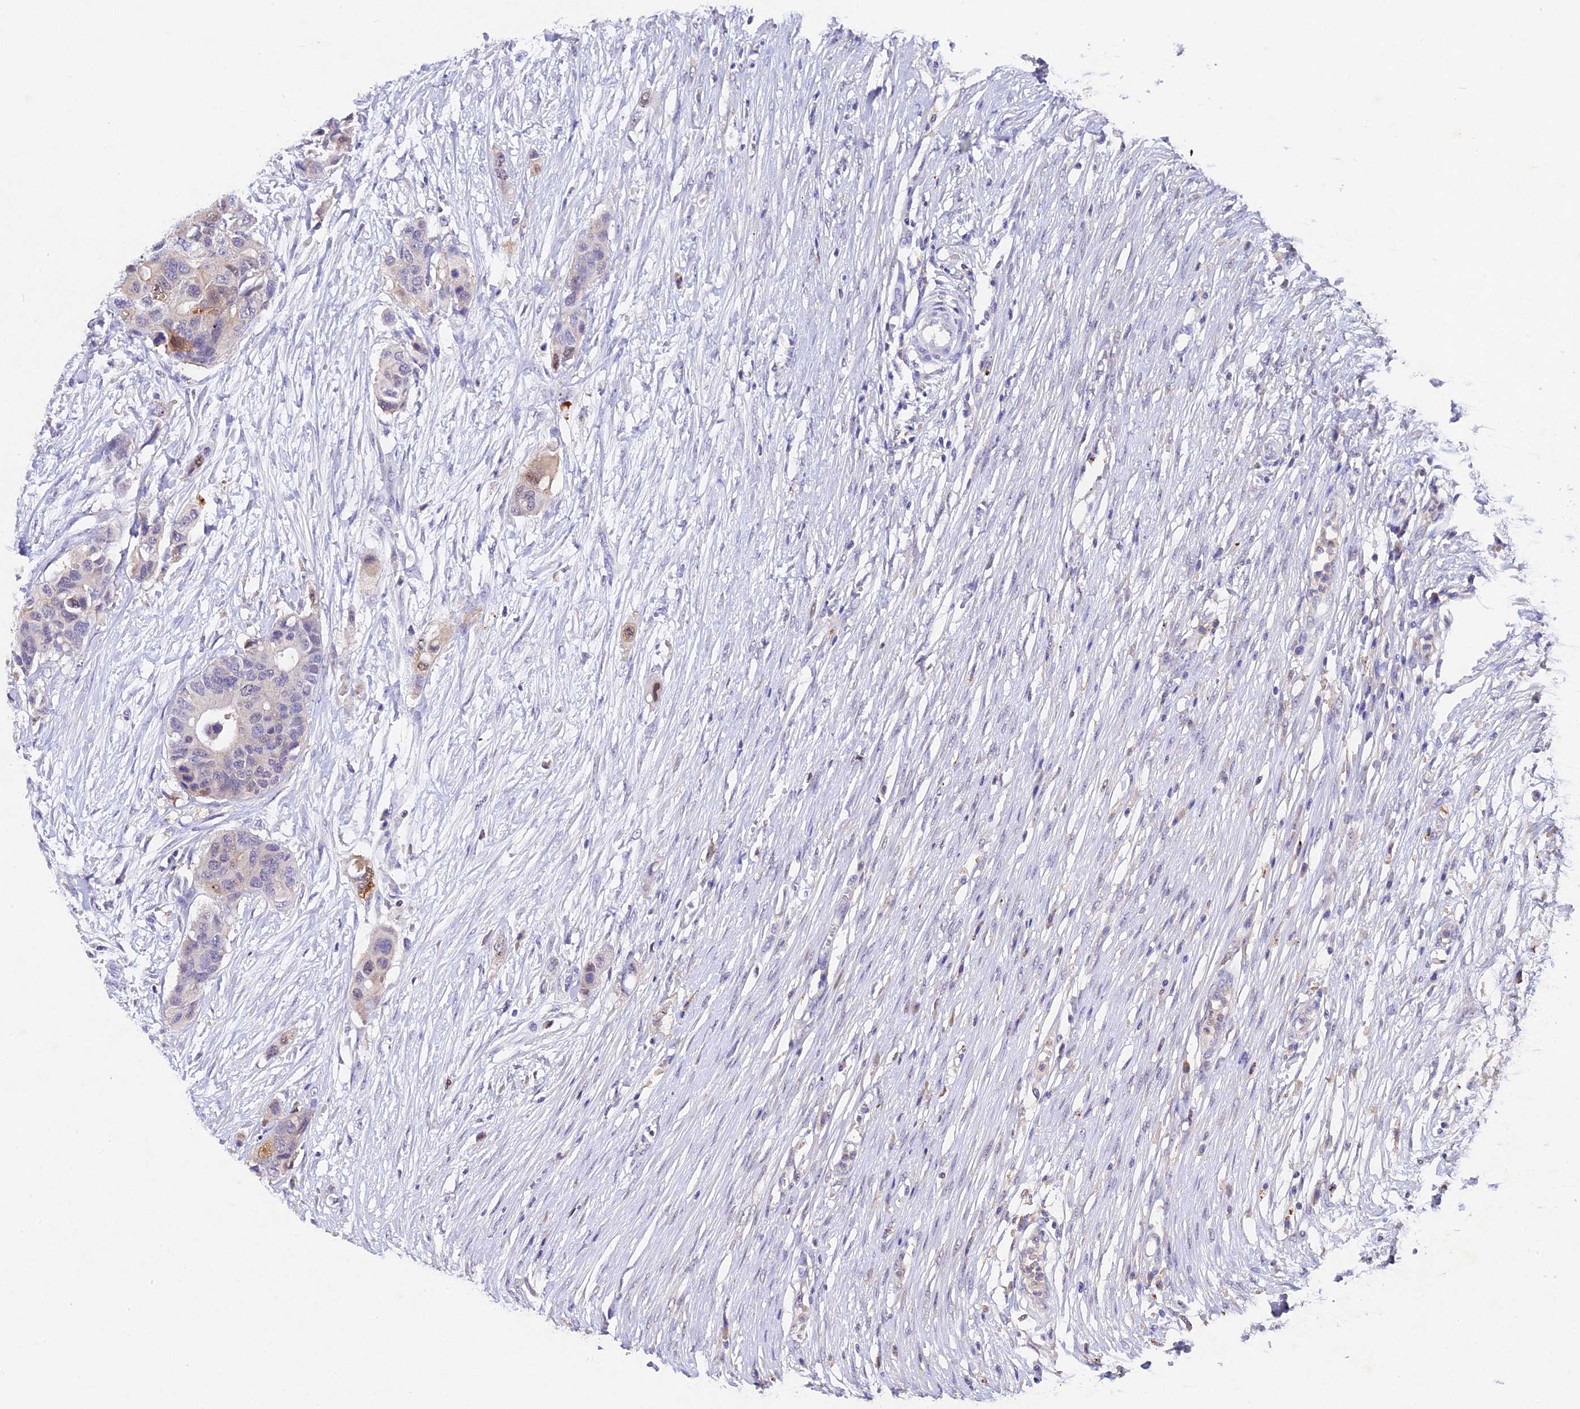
{"staining": {"intensity": "weak", "quantity": "<25%", "location": "cytoplasmic/membranous"}, "tissue": "colorectal cancer", "cell_type": "Tumor cells", "image_type": "cancer", "snomed": [{"axis": "morphology", "description": "Adenocarcinoma, NOS"}, {"axis": "topography", "description": "Colon"}], "caption": "This is an immunohistochemistry image of human adenocarcinoma (colorectal). There is no expression in tumor cells.", "gene": "TGDS", "patient": {"sex": "male", "age": 77}}